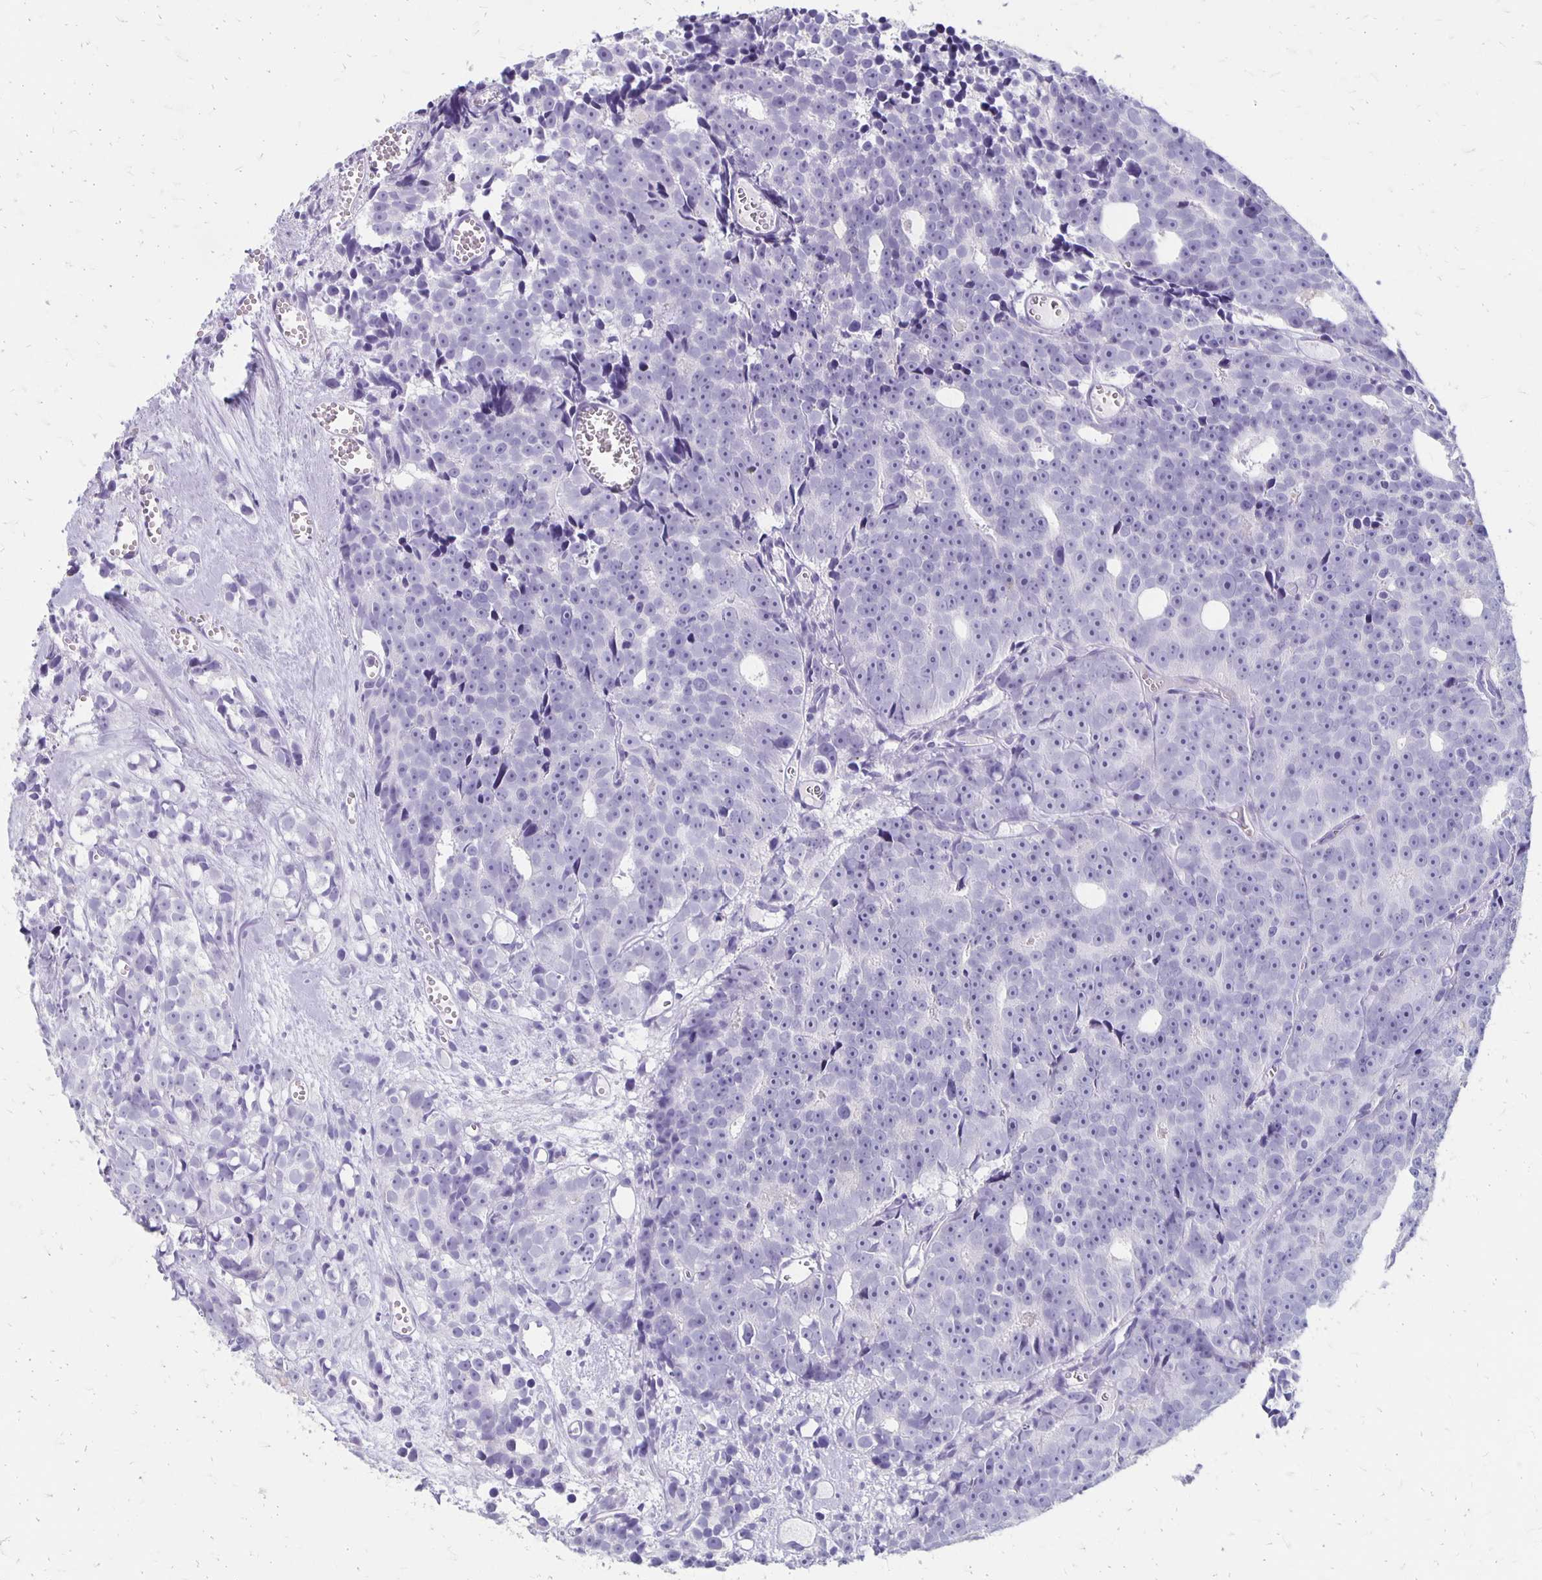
{"staining": {"intensity": "negative", "quantity": "none", "location": "none"}, "tissue": "prostate cancer", "cell_type": "Tumor cells", "image_type": "cancer", "snomed": [{"axis": "morphology", "description": "Adenocarcinoma, High grade"}, {"axis": "topography", "description": "Prostate"}], "caption": "Immunohistochemistry (IHC) photomicrograph of human prostate cancer (high-grade adenocarcinoma) stained for a protein (brown), which shows no staining in tumor cells. Brightfield microscopy of immunohistochemistry (IHC) stained with DAB (3,3'-diaminobenzidine) (brown) and hematoxylin (blue), captured at high magnification.", "gene": "MAGEC2", "patient": {"sex": "male", "age": 77}}